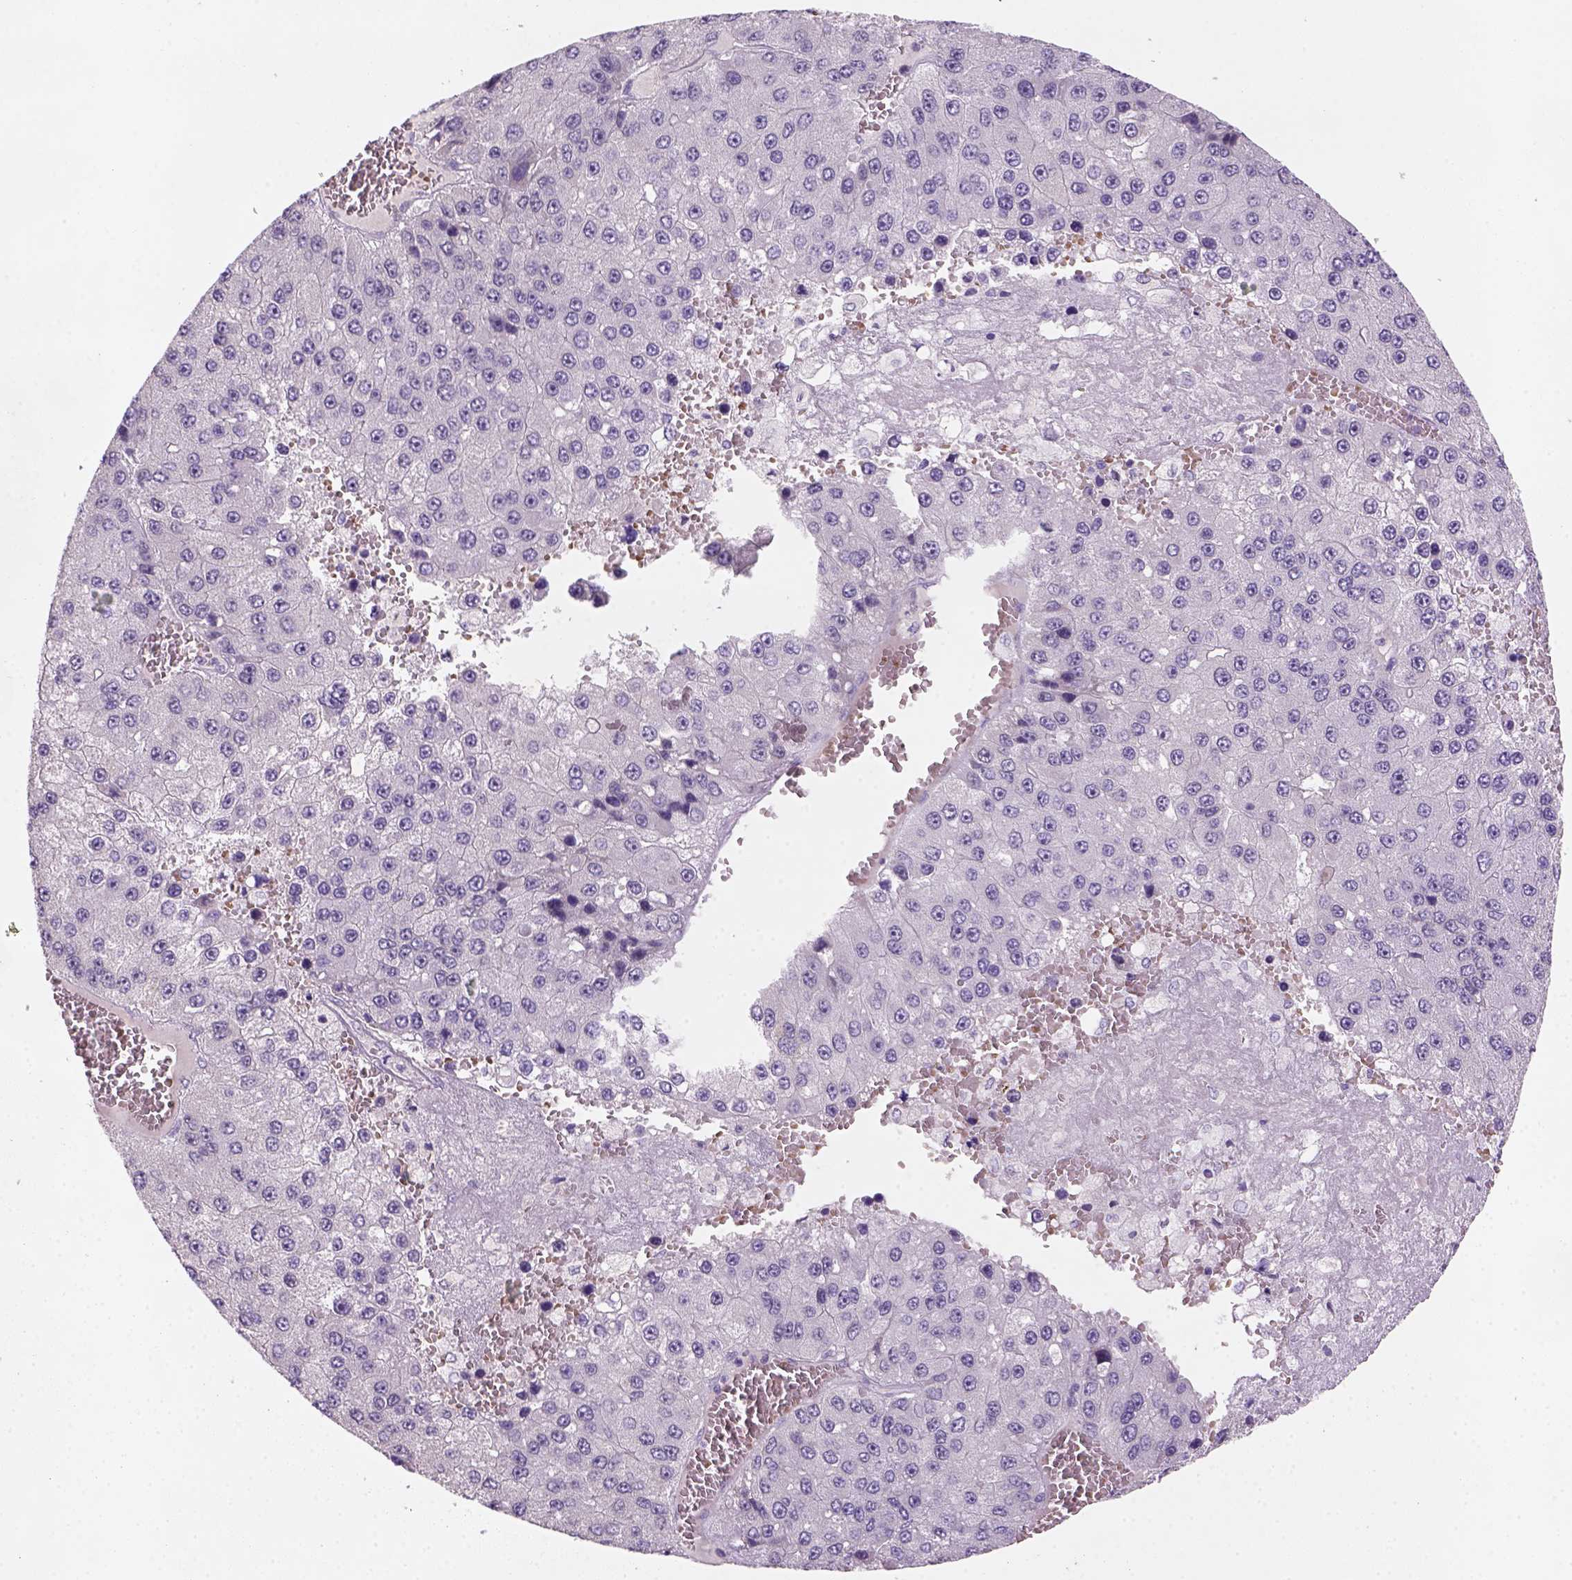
{"staining": {"intensity": "negative", "quantity": "none", "location": "none"}, "tissue": "liver cancer", "cell_type": "Tumor cells", "image_type": "cancer", "snomed": [{"axis": "morphology", "description": "Carcinoma, Hepatocellular, NOS"}, {"axis": "topography", "description": "Liver"}], "caption": "This image is of liver cancer stained with IHC to label a protein in brown with the nuclei are counter-stained blue. There is no staining in tumor cells. (Brightfield microscopy of DAB immunohistochemistry at high magnification).", "gene": "ZMAT4", "patient": {"sex": "female", "age": 73}}